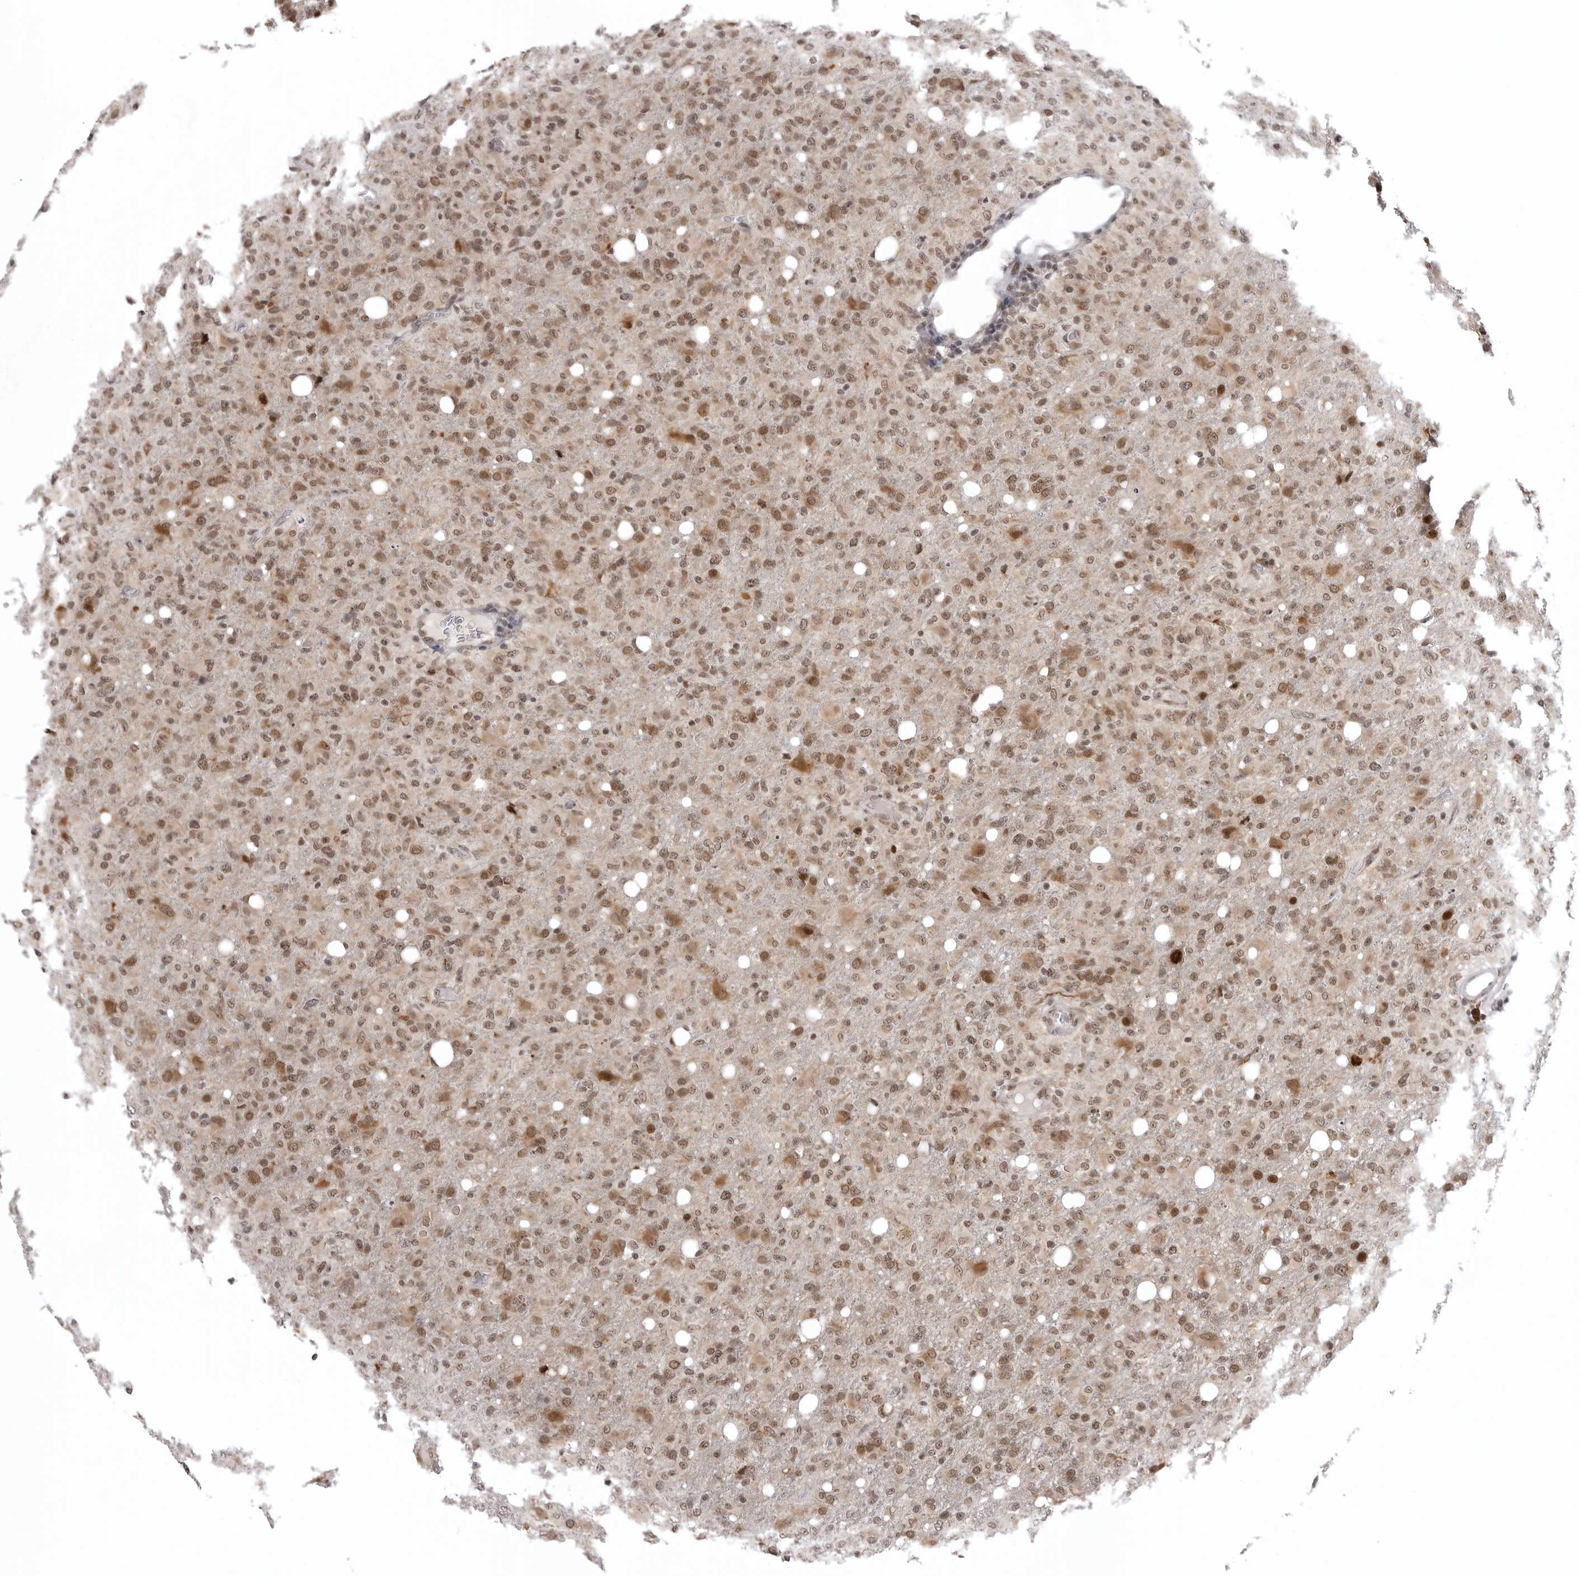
{"staining": {"intensity": "moderate", "quantity": ">75%", "location": "nuclear"}, "tissue": "glioma", "cell_type": "Tumor cells", "image_type": "cancer", "snomed": [{"axis": "morphology", "description": "Glioma, malignant, High grade"}, {"axis": "topography", "description": "Brain"}], "caption": "High-grade glioma (malignant) stained with DAB immunohistochemistry reveals medium levels of moderate nuclear expression in about >75% of tumor cells.", "gene": "PRDM10", "patient": {"sex": "female", "age": 57}}